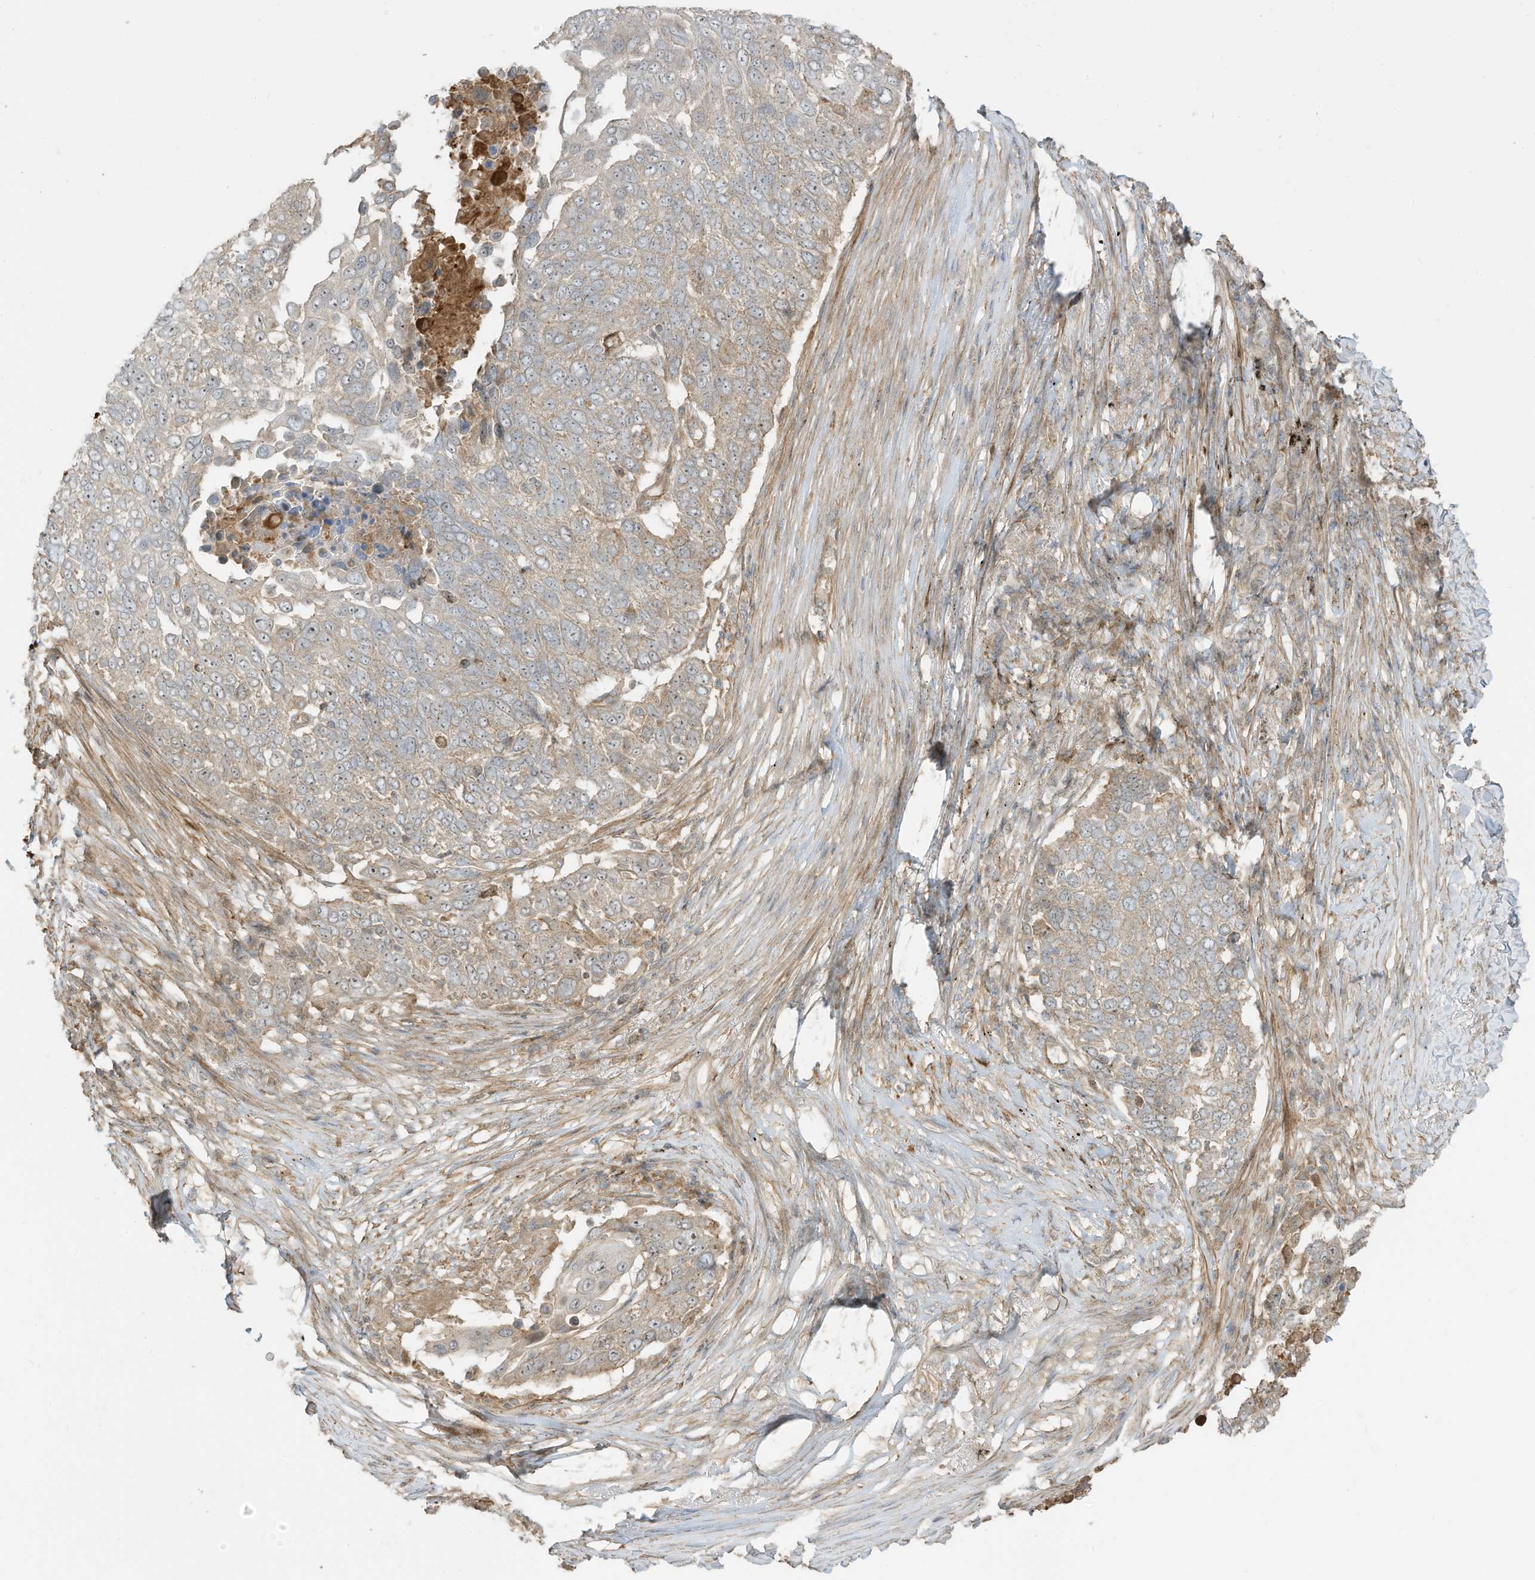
{"staining": {"intensity": "weak", "quantity": "25%-75%", "location": "cytoplasmic/membranous"}, "tissue": "lung cancer", "cell_type": "Tumor cells", "image_type": "cancer", "snomed": [{"axis": "morphology", "description": "Squamous cell carcinoma, NOS"}, {"axis": "topography", "description": "Lung"}], "caption": "Approximately 25%-75% of tumor cells in human lung cancer (squamous cell carcinoma) reveal weak cytoplasmic/membranous protein positivity as visualized by brown immunohistochemical staining.", "gene": "ENTR1", "patient": {"sex": "male", "age": 66}}